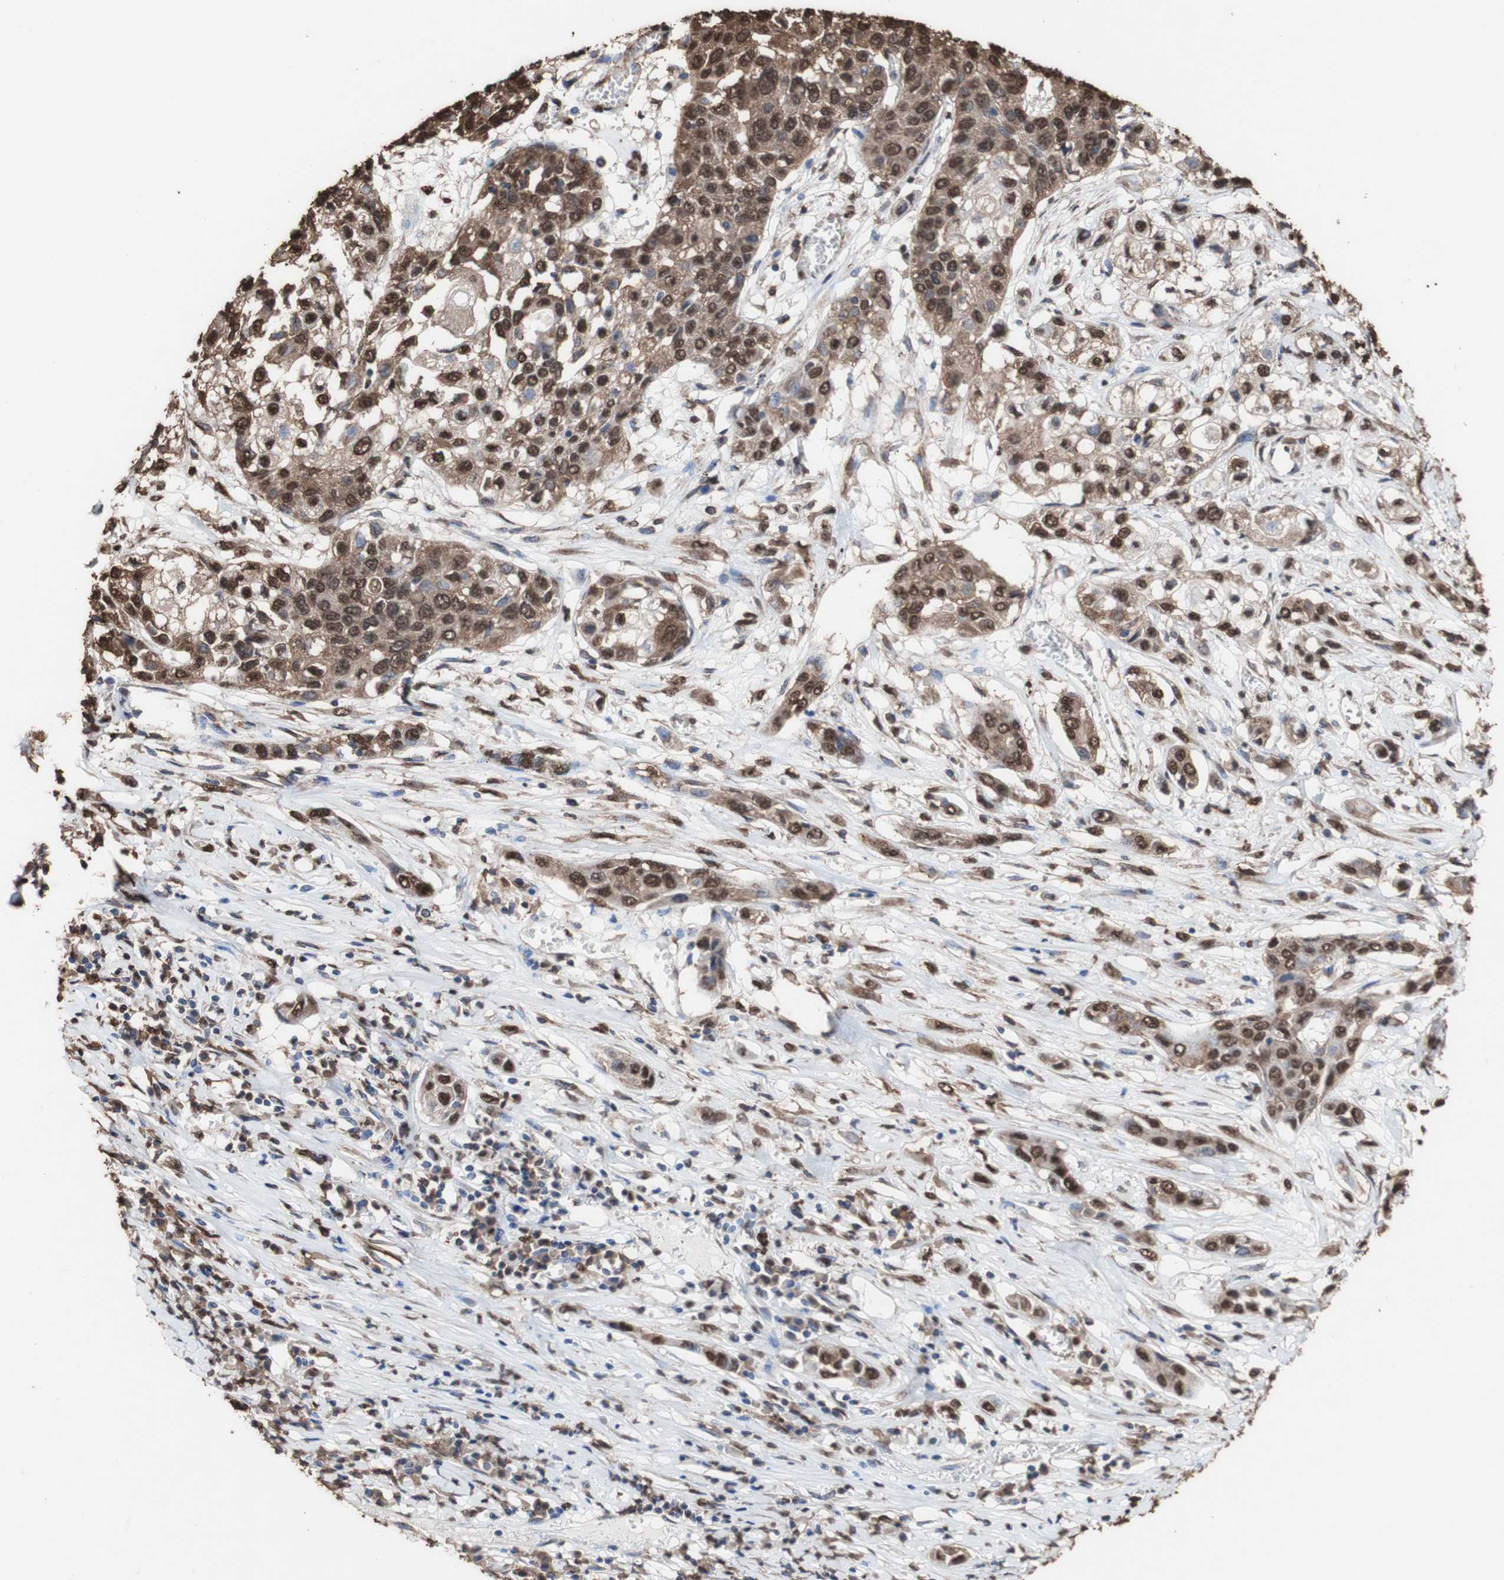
{"staining": {"intensity": "strong", "quantity": ">75%", "location": "cytoplasmic/membranous,nuclear"}, "tissue": "lung cancer", "cell_type": "Tumor cells", "image_type": "cancer", "snomed": [{"axis": "morphology", "description": "Squamous cell carcinoma, NOS"}, {"axis": "topography", "description": "Lung"}], "caption": "DAB immunohistochemical staining of human lung squamous cell carcinoma demonstrates strong cytoplasmic/membranous and nuclear protein positivity in approximately >75% of tumor cells.", "gene": "PIDD1", "patient": {"sex": "male", "age": 71}}